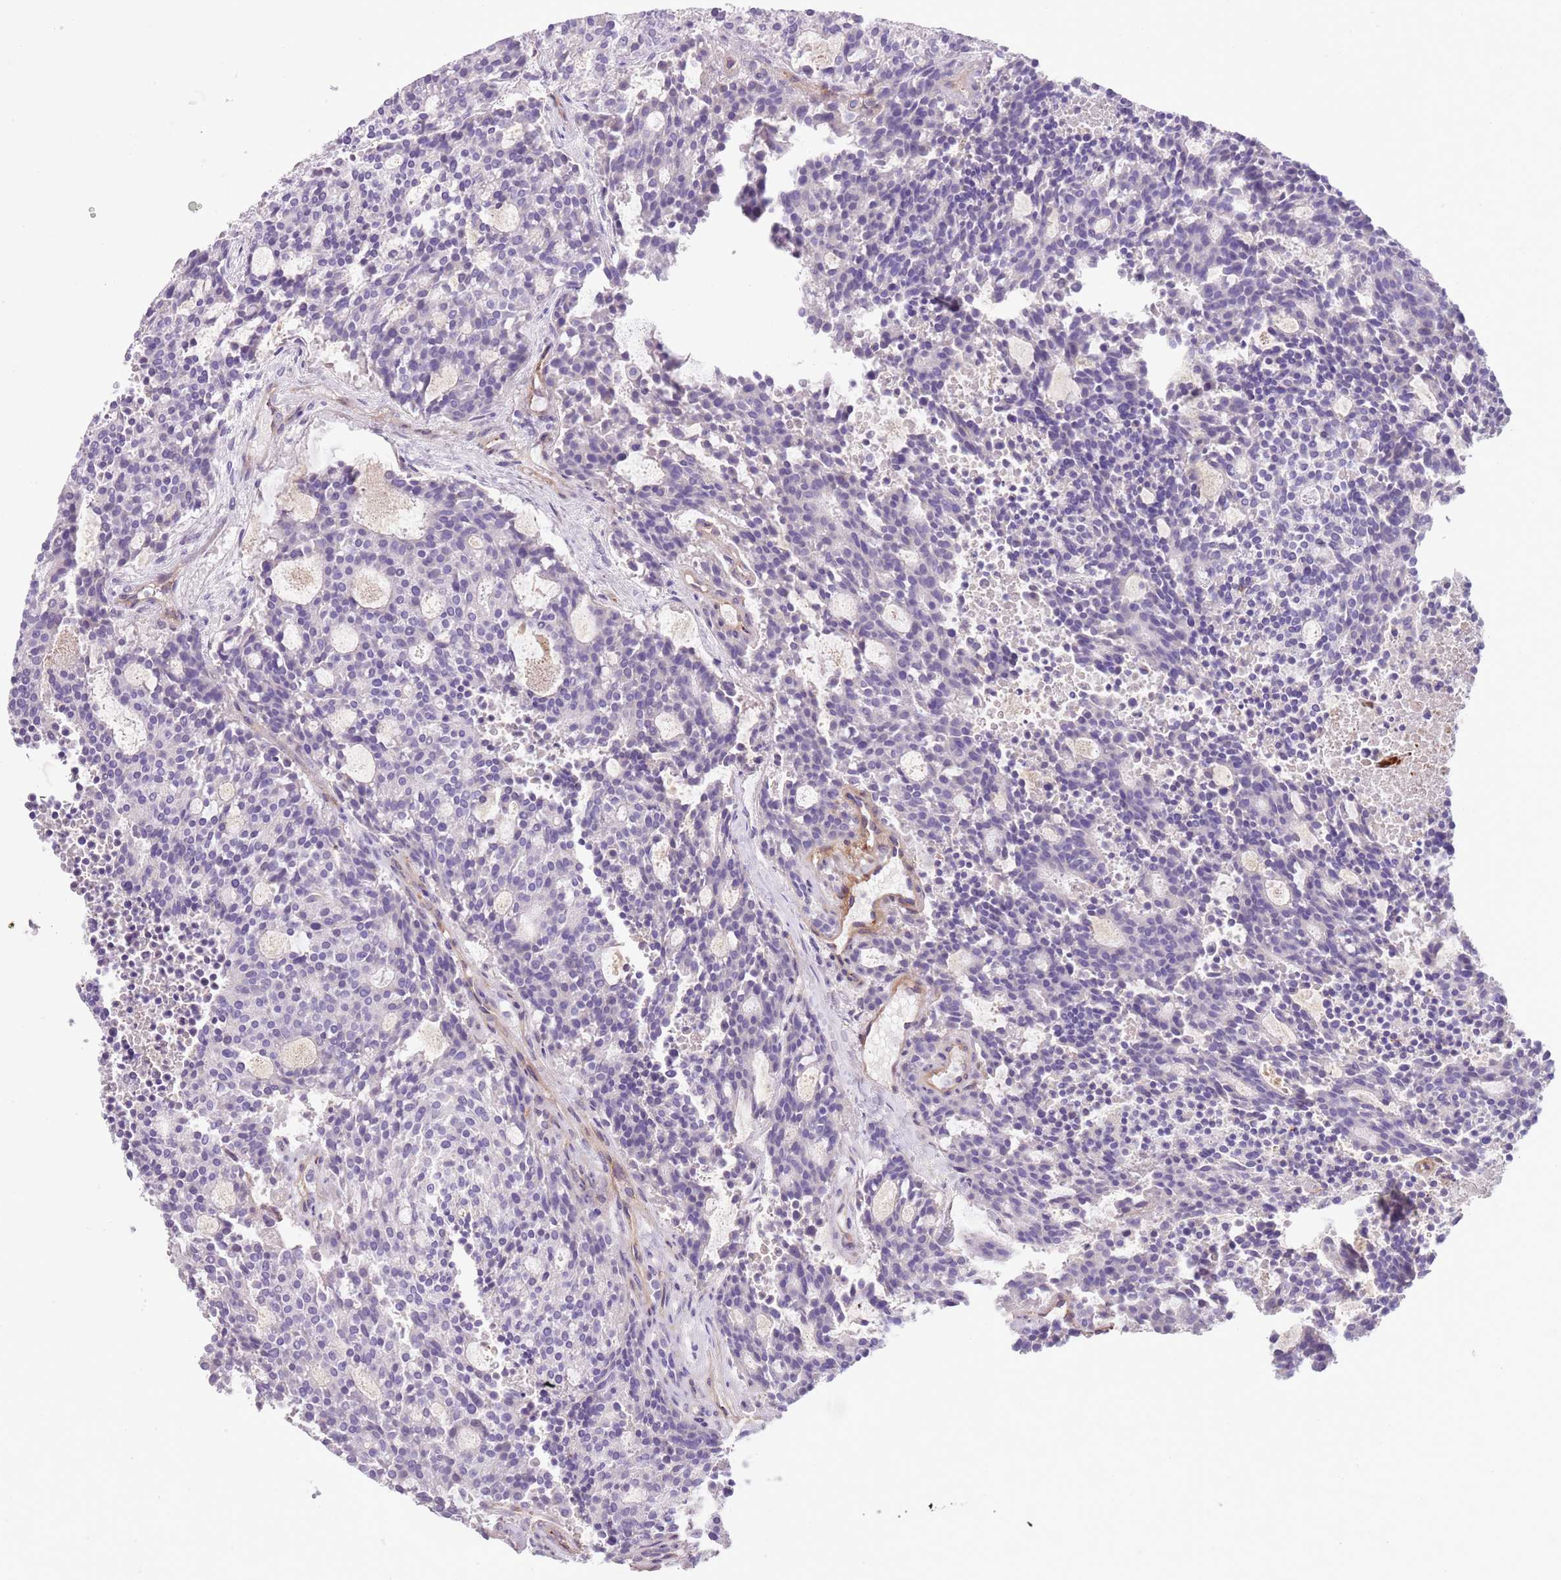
{"staining": {"intensity": "negative", "quantity": "none", "location": "none"}, "tissue": "carcinoid", "cell_type": "Tumor cells", "image_type": "cancer", "snomed": [{"axis": "morphology", "description": "Carcinoid, malignant, NOS"}, {"axis": "topography", "description": "Pancreas"}], "caption": "DAB (3,3'-diaminobenzidine) immunohistochemical staining of human carcinoid exhibits no significant positivity in tumor cells.", "gene": "TINAGL1", "patient": {"sex": "female", "age": 54}}